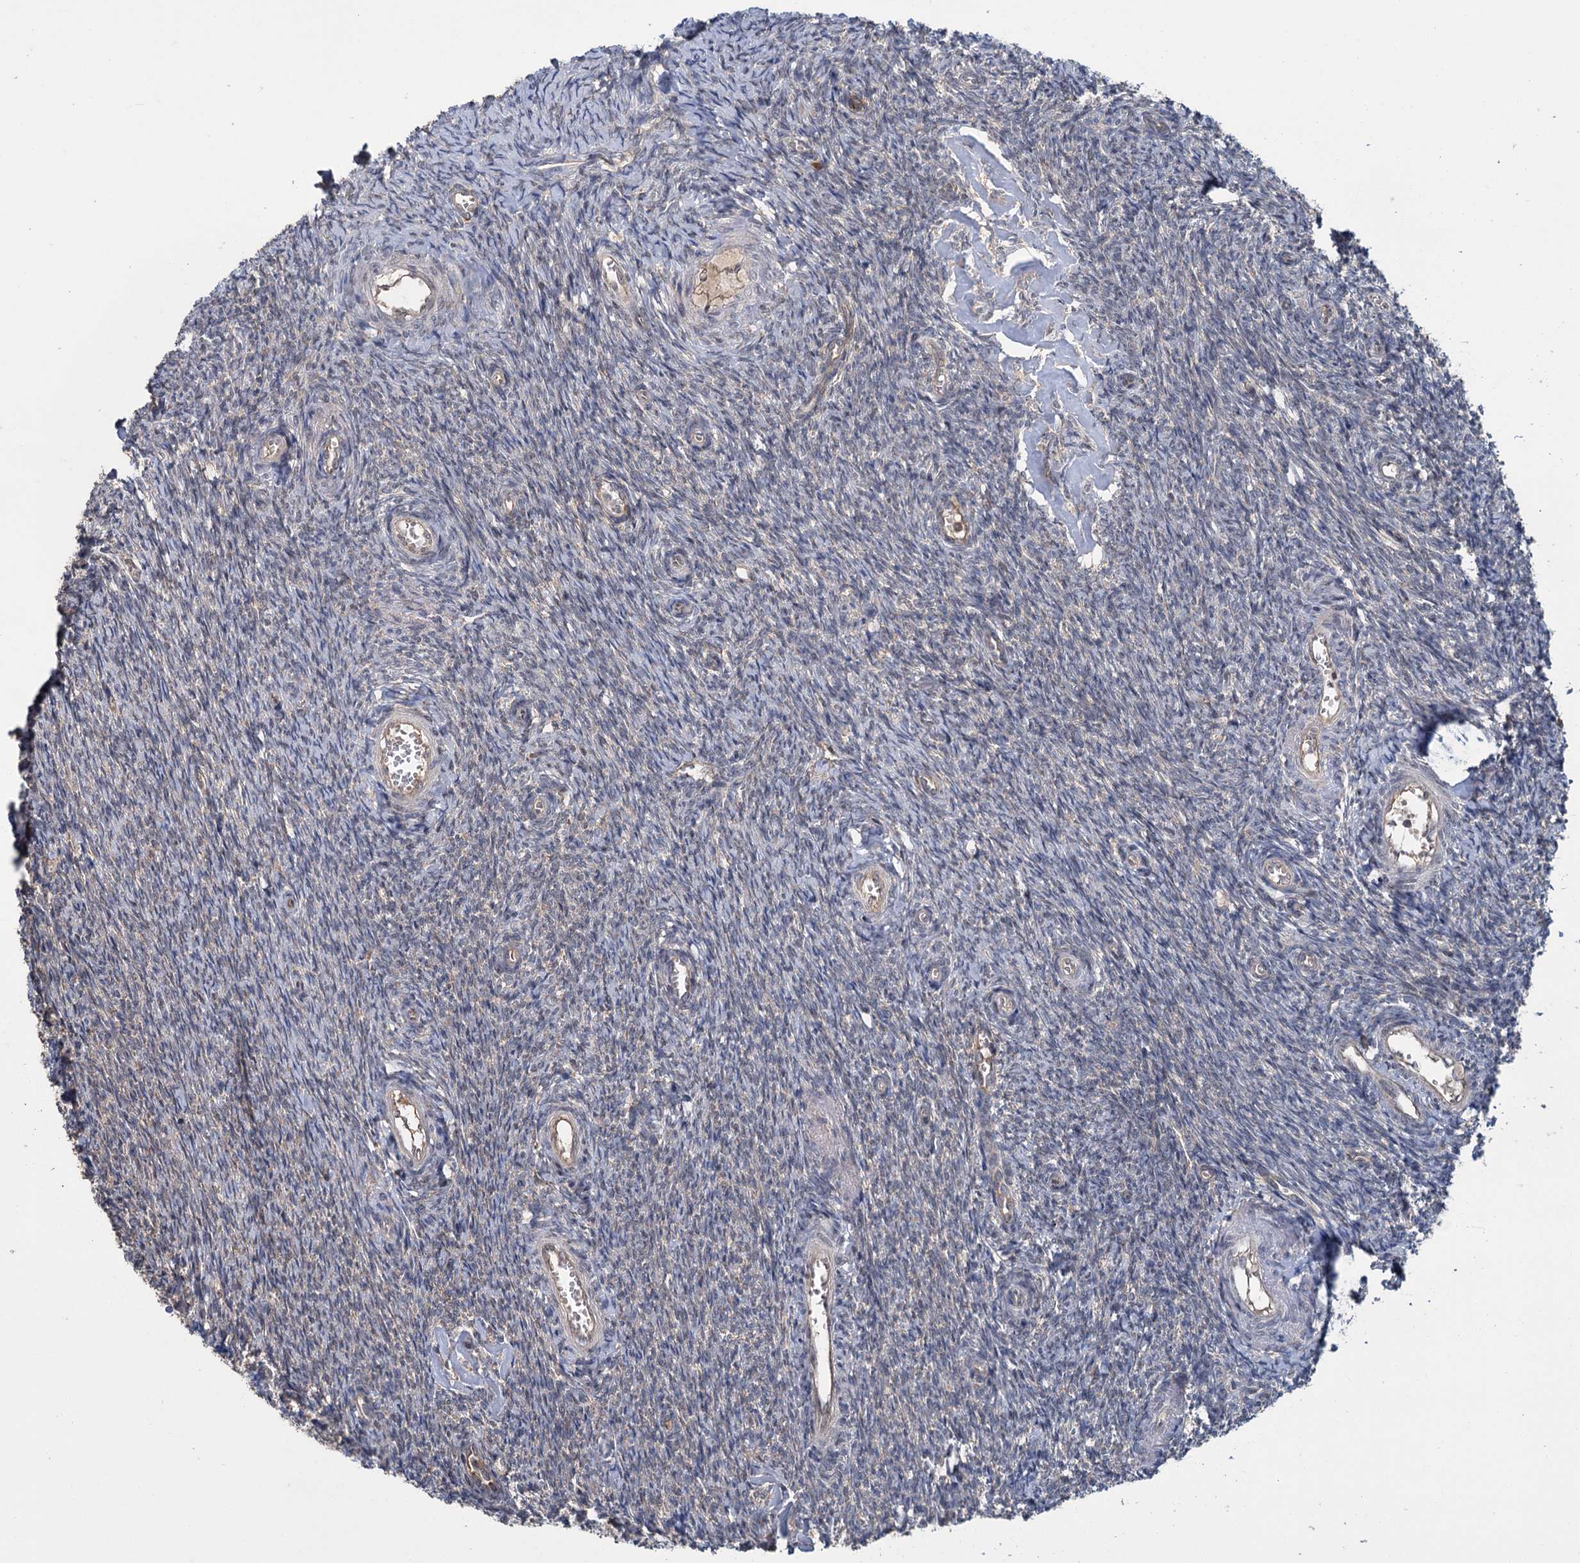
{"staining": {"intensity": "negative", "quantity": "none", "location": "none"}, "tissue": "ovary", "cell_type": "Ovarian stroma cells", "image_type": "normal", "snomed": [{"axis": "morphology", "description": "Normal tissue, NOS"}, {"axis": "topography", "description": "Ovary"}], "caption": "High magnification brightfield microscopy of unremarkable ovary stained with DAB (brown) and counterstained with hematoxylin (blue): ovarian stroma cells show no significant expression.", "gene": "KANSL2", "patient": {"sex": "female", "age": 44}}